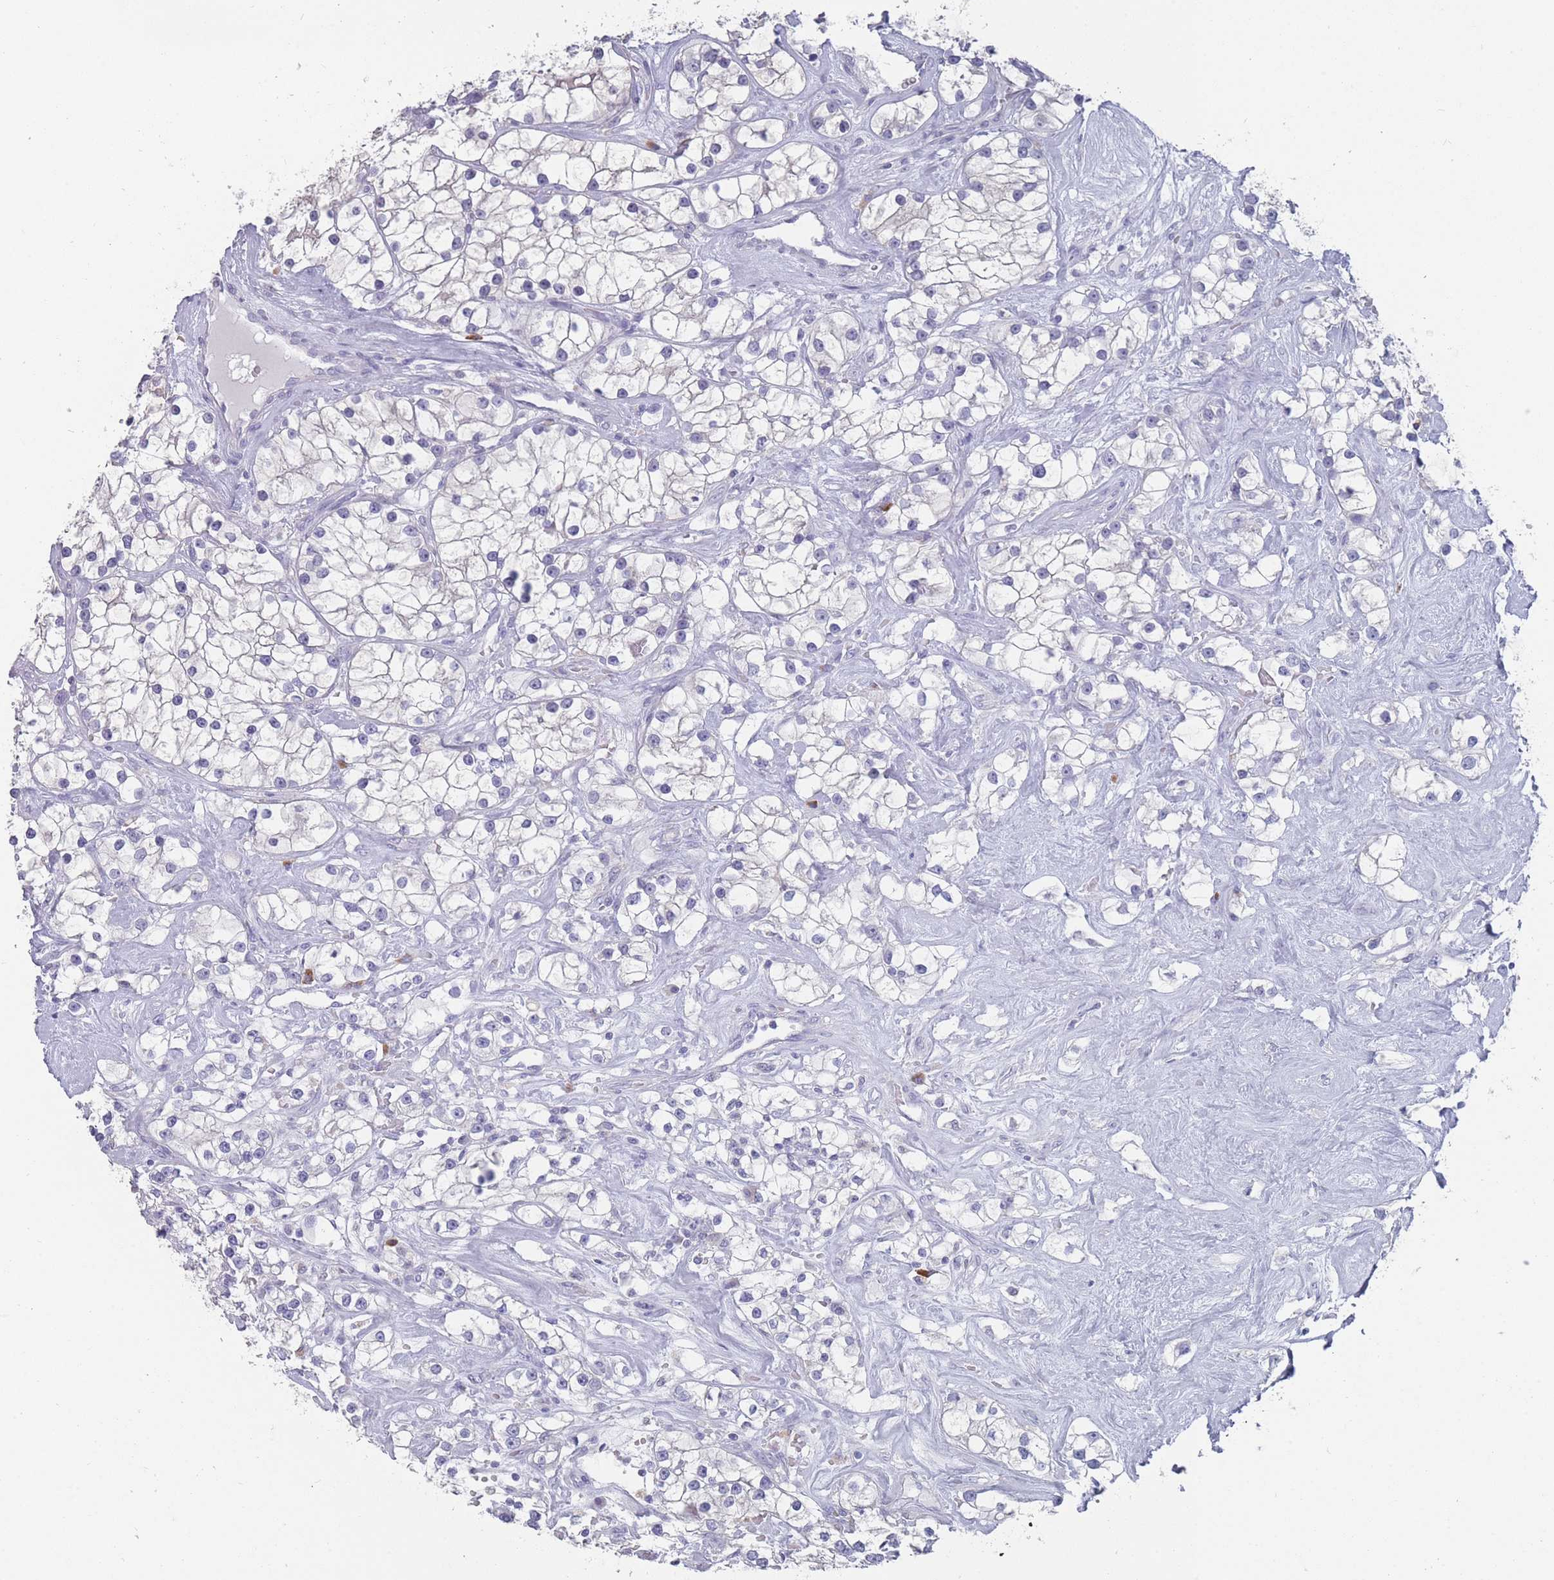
{"staining": {"intensity": "negative", "quantity": "none", "location": "none"}, "tissue": "renal cancer", "cell_type": "Tumor cells", "image_type": "cancer", "snomed": [{"axis": "morphology", "description": "Adenocarcinoma, NOS"}, {"axis": "topography", "description": "Kidney"}], "caption": "Image shows no protein expression in tumor cells of renal cancer (adenocarcinoma) tissue. Nuclei are stained in blue.", "gene": "CYP51A1", "patient": {"sex": "male", "age": 77}}